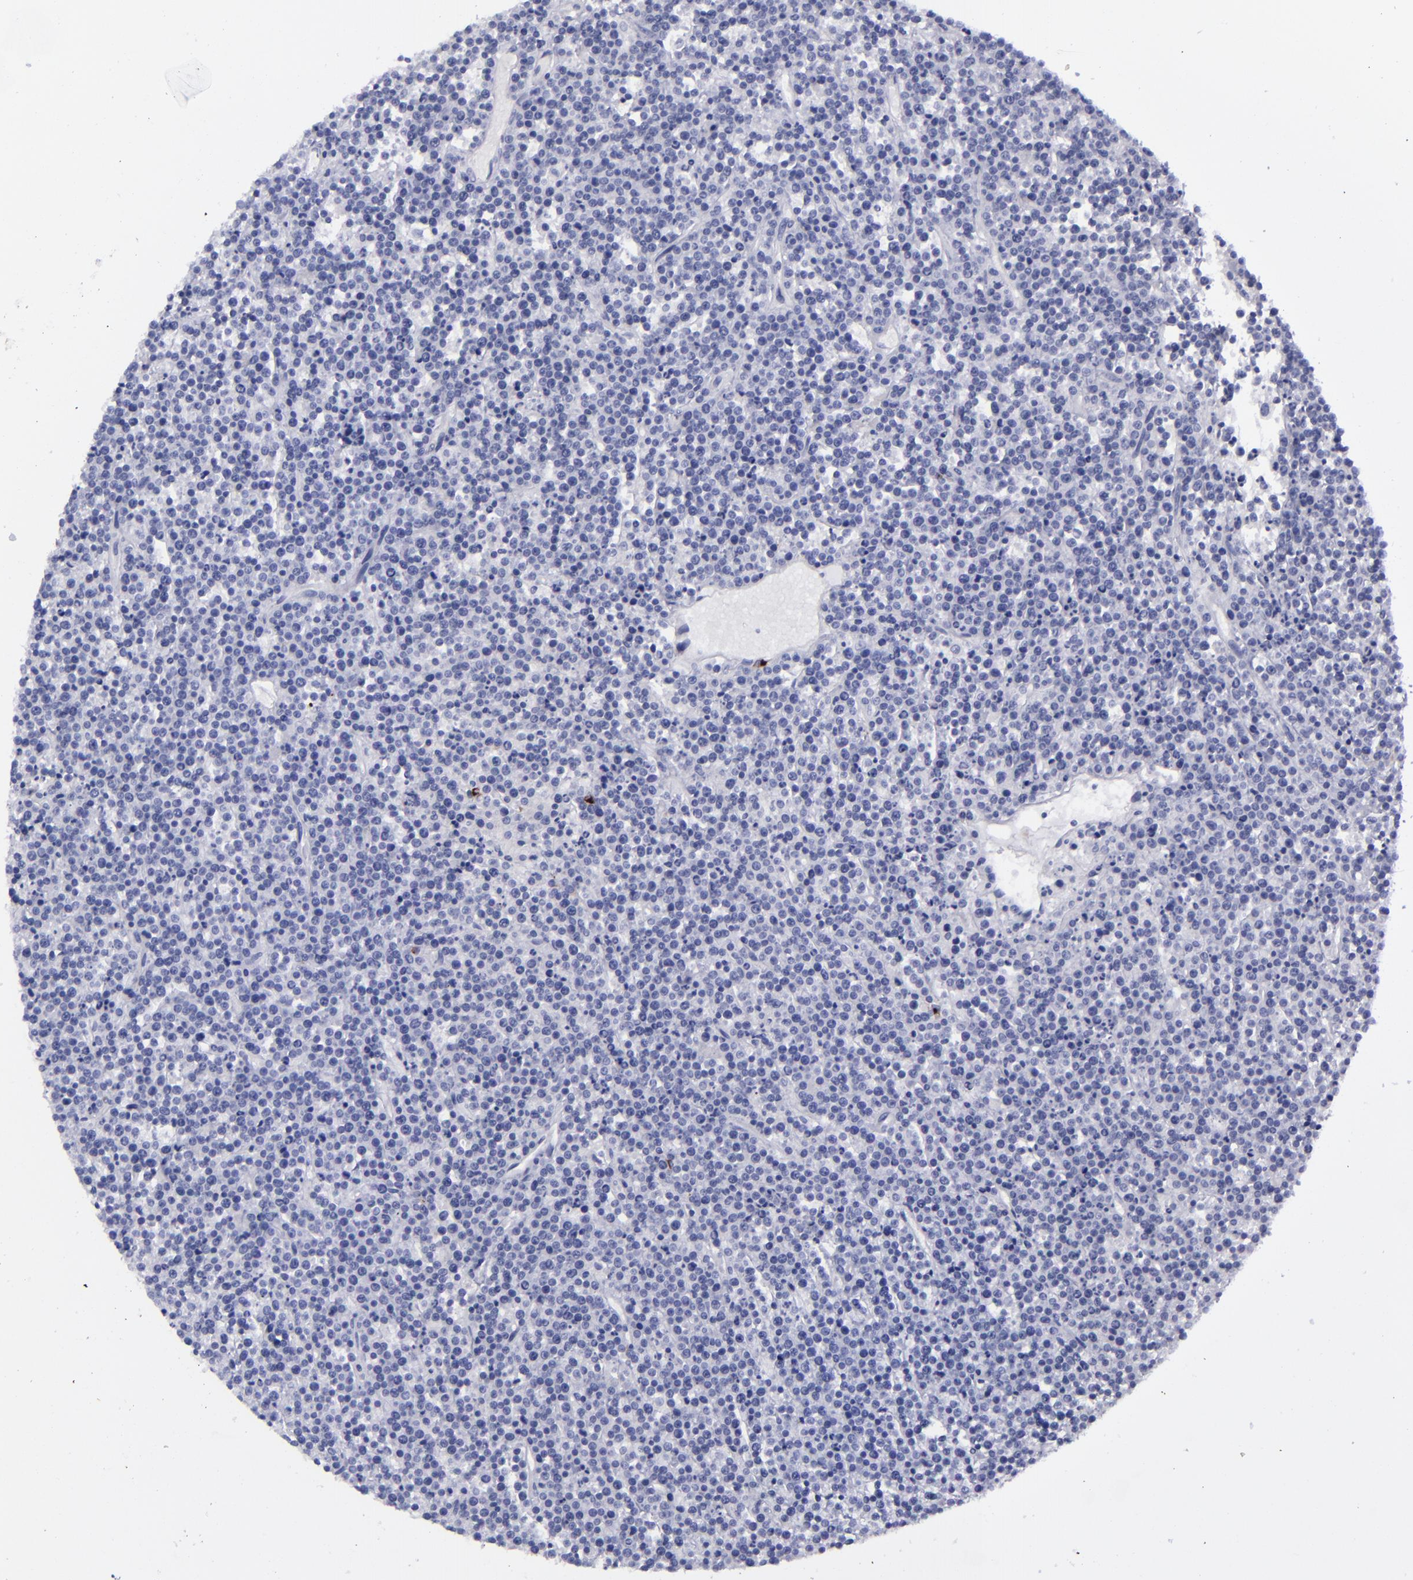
{"staining": {"intensity": "negative", "quantity": "none", "location": "none"}, "tissue": "lymphoma", "cell_type": "Tumor cells", "image_type": "cancer", "snomed": [{"axis": "morphology", "description": "Malignant lymphoma, non-Hodgkin's type, High grade"}, {"axis": "topography", "description": "Ovary"}], "caption": "This is a histopathology image of immunohistochemistry staining of malignant lymphoma, non-Hodgkin's type (high-grade), which shows no staining in tumor cells. The staining is performed using DAB brown chromogen with nuclei counter-stained in using hematoxylin.", "gene": "ANPEP", "patient": {"sex": "female", "age": 56}}